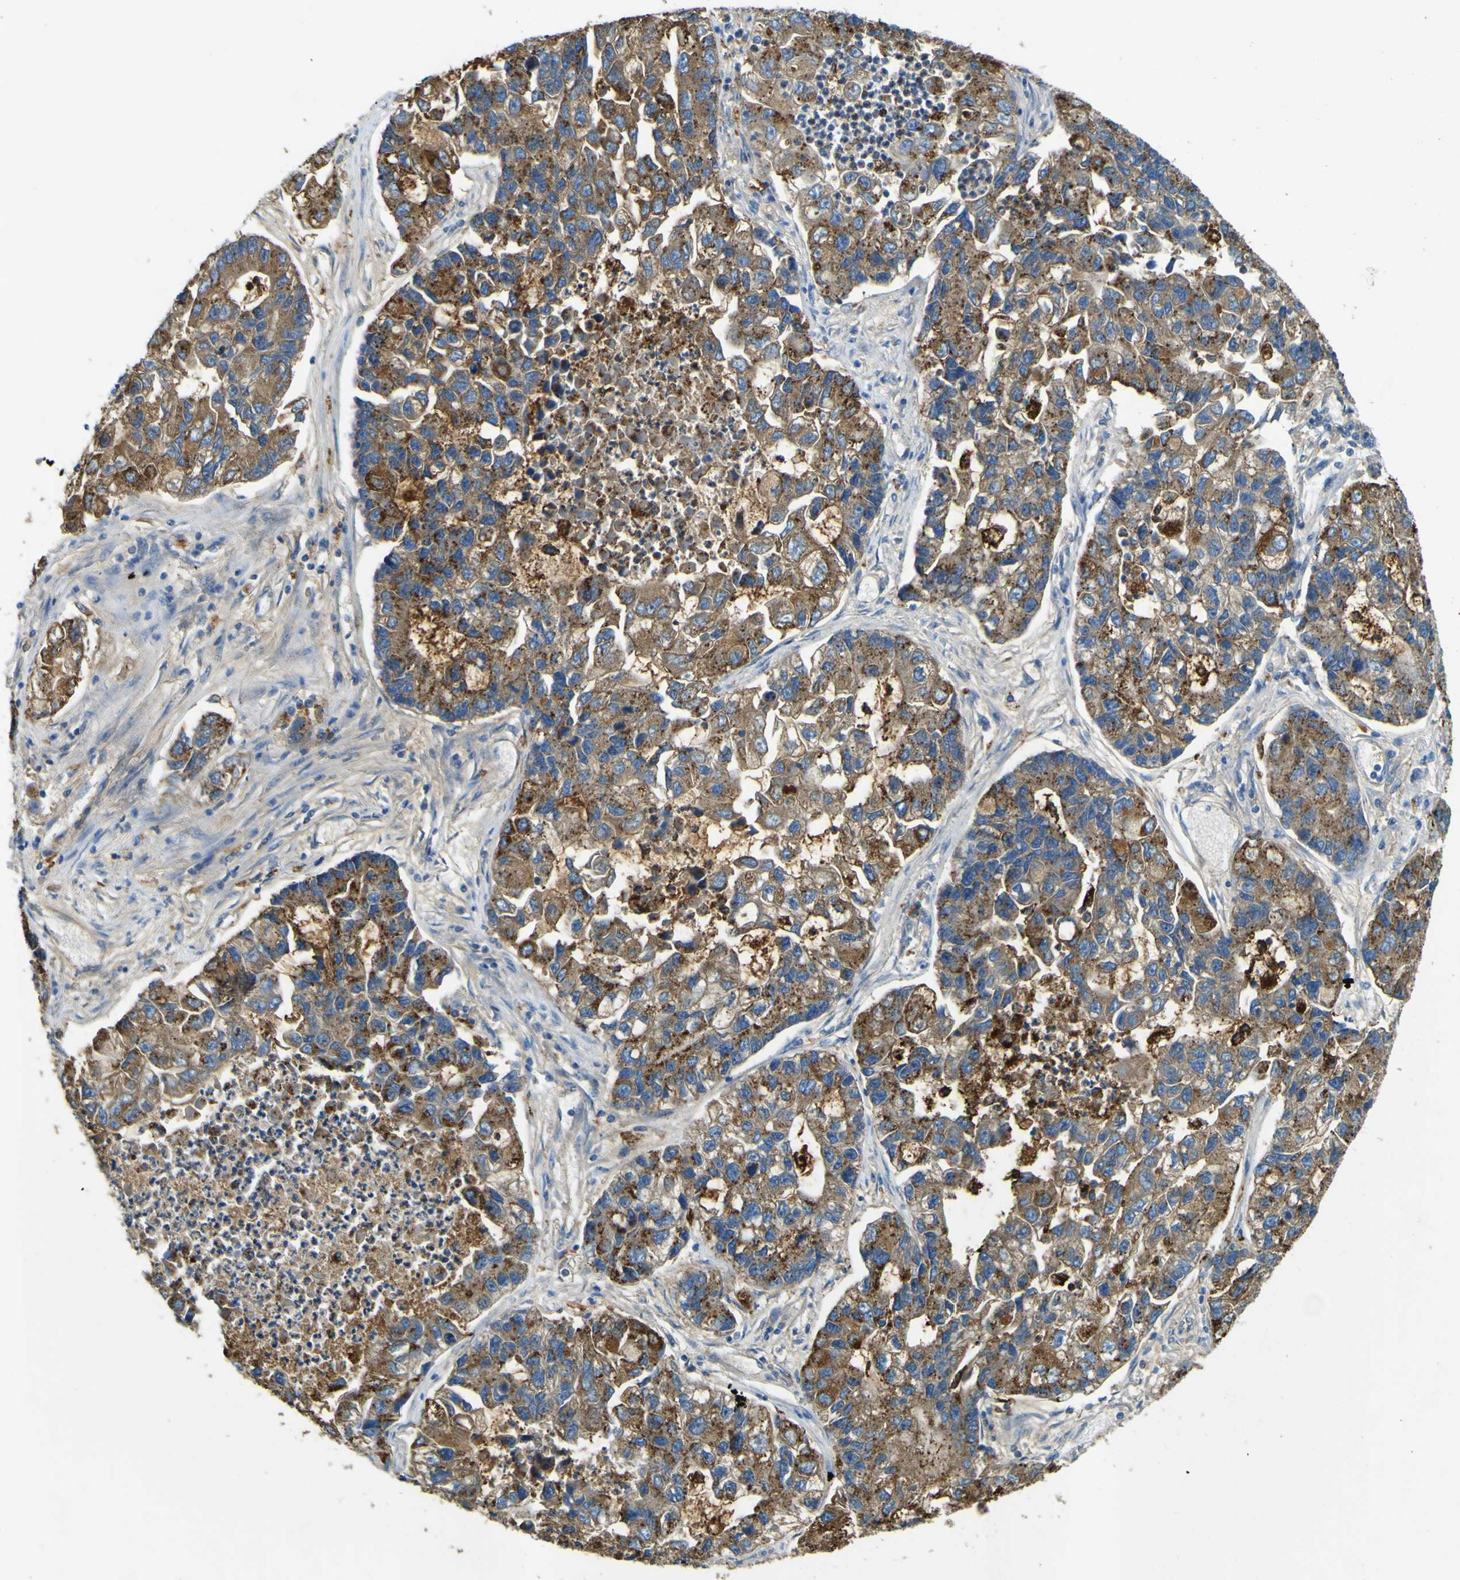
{"staining": {"intensity": "strong", "quantity": ">75%", "location": "cytoplasmic/membranous"}, "tissue": "lung cancer", "cell_type": "Tumor cells", "image_type": "cancer", "snomed": [{"axis": "morphology", "description": "Adenocarcinoma, NOS"}, {"axis": "topography", "description": "Lung"}], "caption": "The immunohistochemical stain highlights strong cytoplasmic/membranous staining in tumor cells of lung cancer (adenocarcinoma) tissue.", "gene": "PDE9A", "patient": {"sex": "female", "age": 51}}